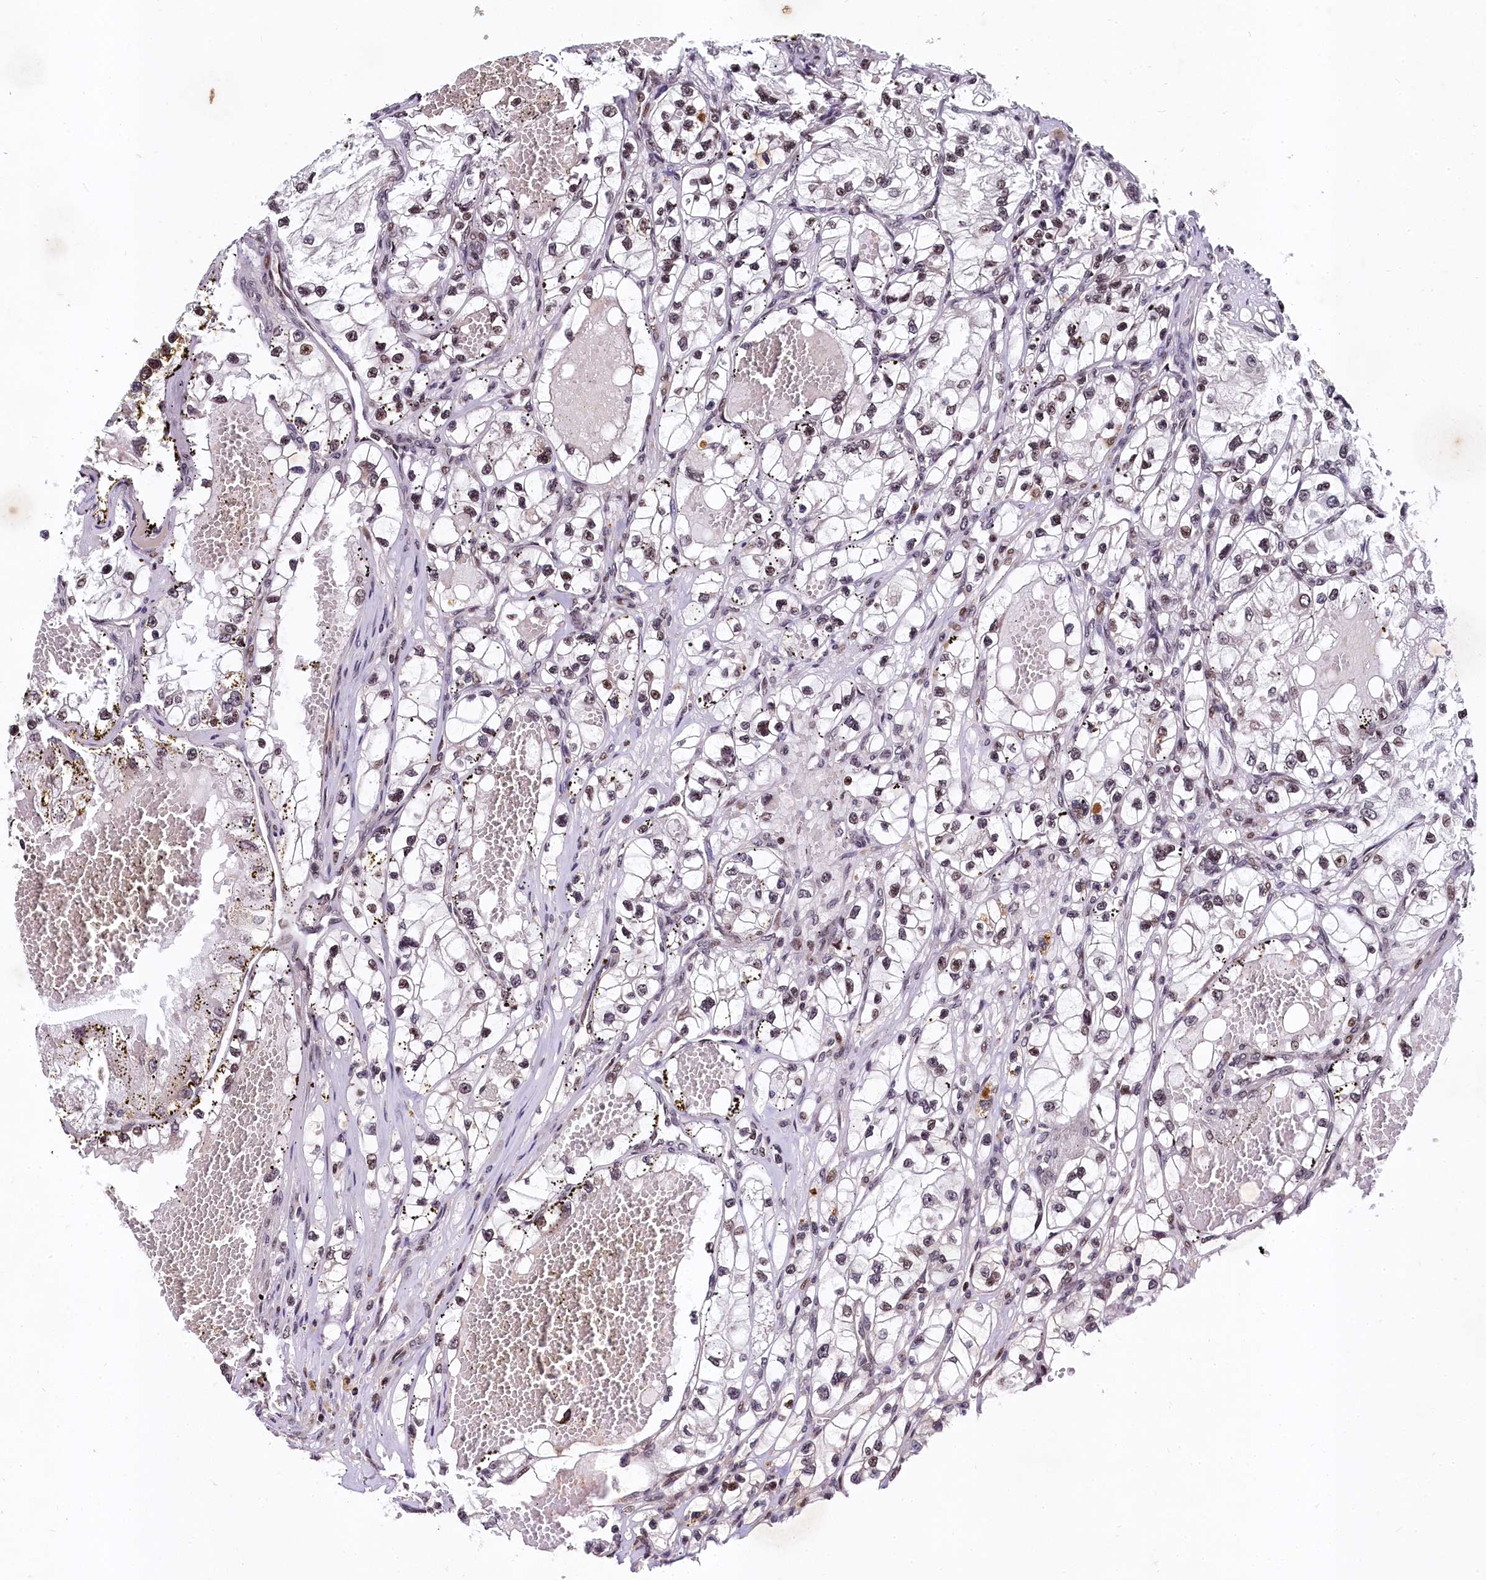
{"staining": {"intensity": "moderate", "quantity": "25%-75%", "location": "nuclear"}, "tissue": "renal cancer", "cell_type": "Tumor cells", "image_type": "cancer", "snomed": [{"axis": "morphology", "description": "Adenocarcinoma, NOS"}, {"axis": "topography", "description": "Kidney"}], "caption": "Human renal cancer (adenocarcinoma) stained for a protein (brown) shows moderate nuclear positive positivity in approximately 25%-75% of tumor cells.", "gene": "FAM217B", "patient": {"sex": "female", "age": 57}}